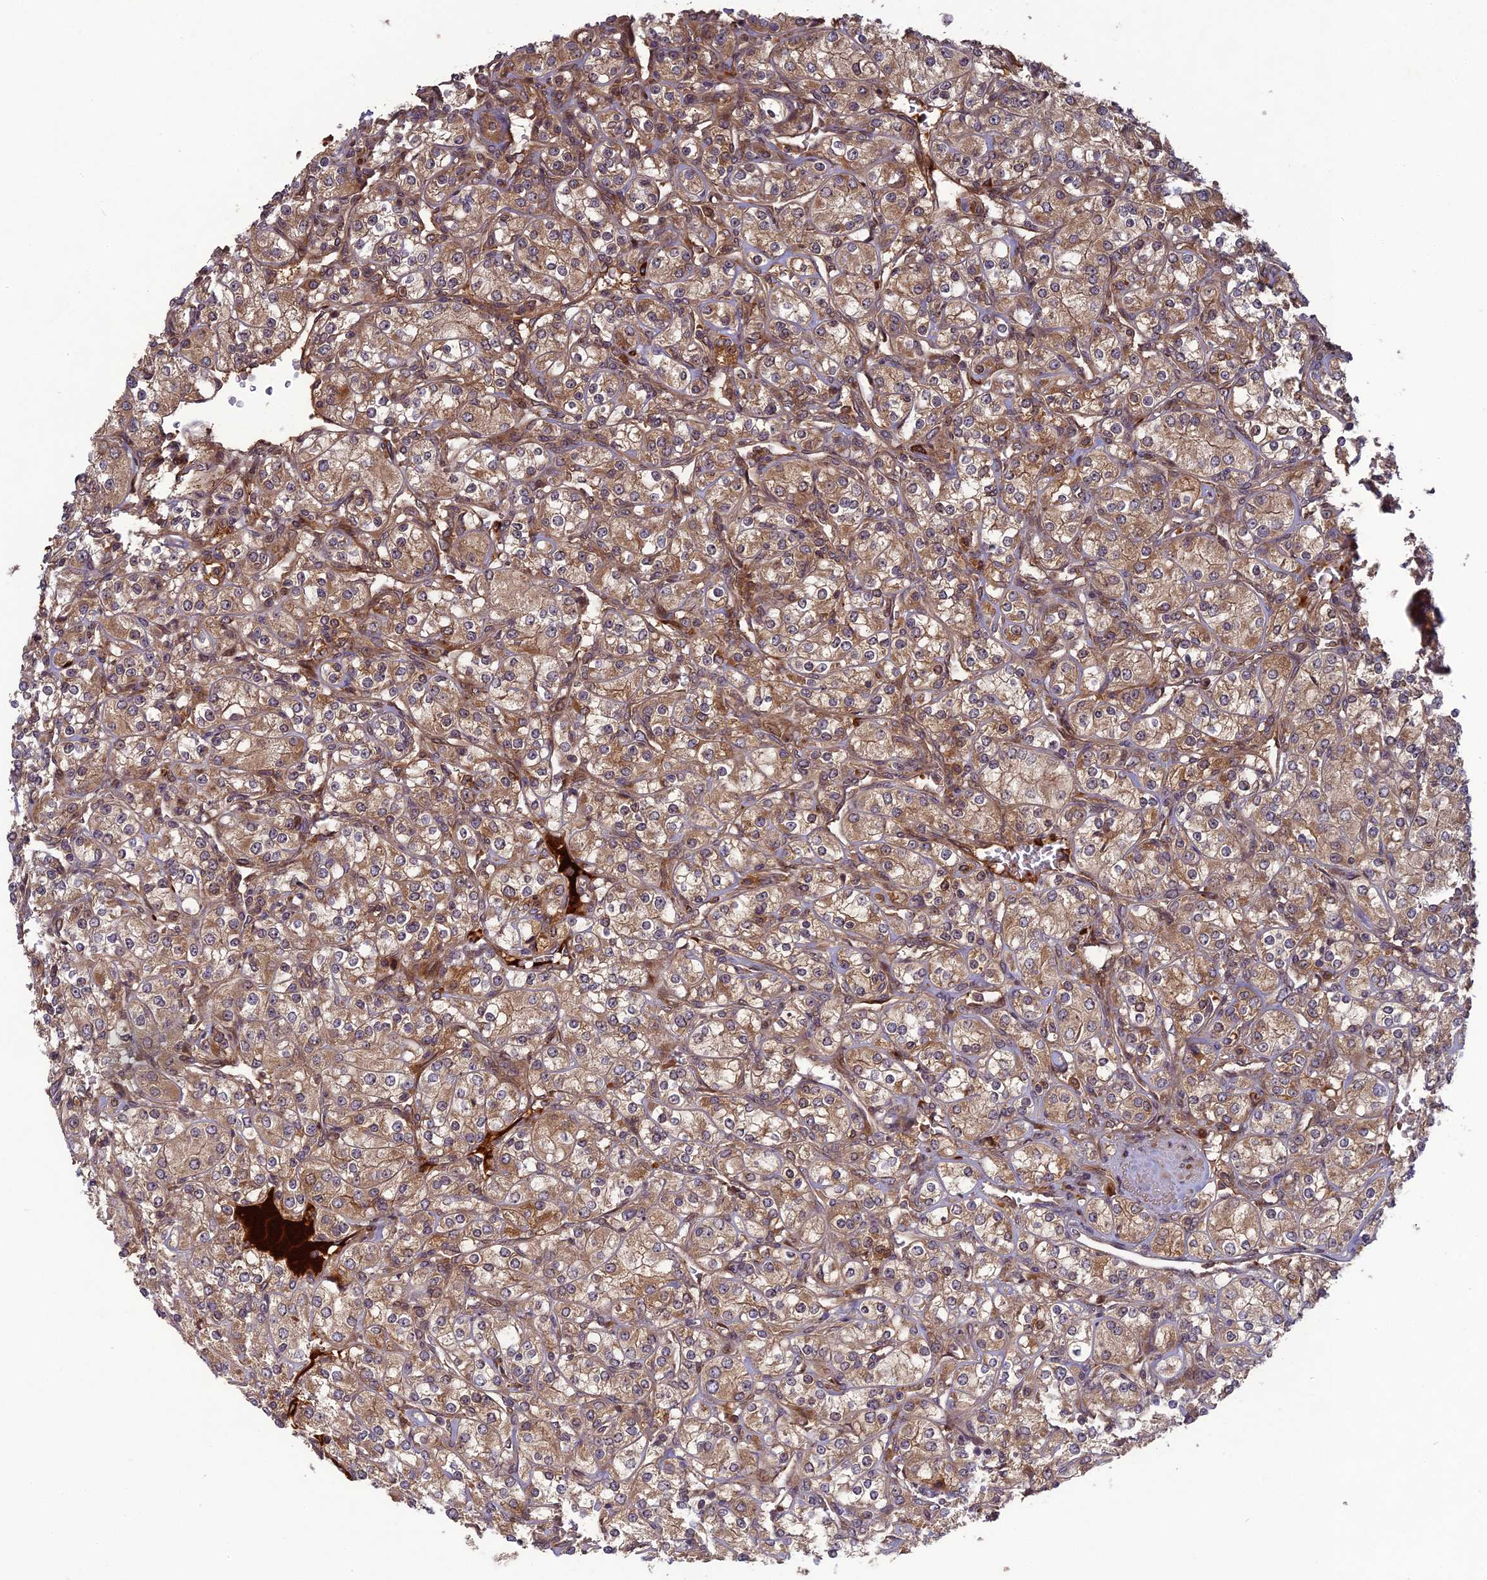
{"staining": {"intensity": "weak", "quantity": ">75%", "location": "cytoplasmic/membranous"}, "tissue": "renal cancer", "cell_type": "Tumor cells", "image_type": "cancer", "snomed": [{"axis": "morphology", "description": "Adenocarcinoma, NOS"}, {"axis": "topography", "description": "Kidney"}], "caption": "Tumor cells demonstrate low levels of weak cytoplasmic/membranous staining in approximately >75% of cells in renal adenocarcinoma.", "gene": "TMUB2", "patient": {"sex": "male", "age": 77}}